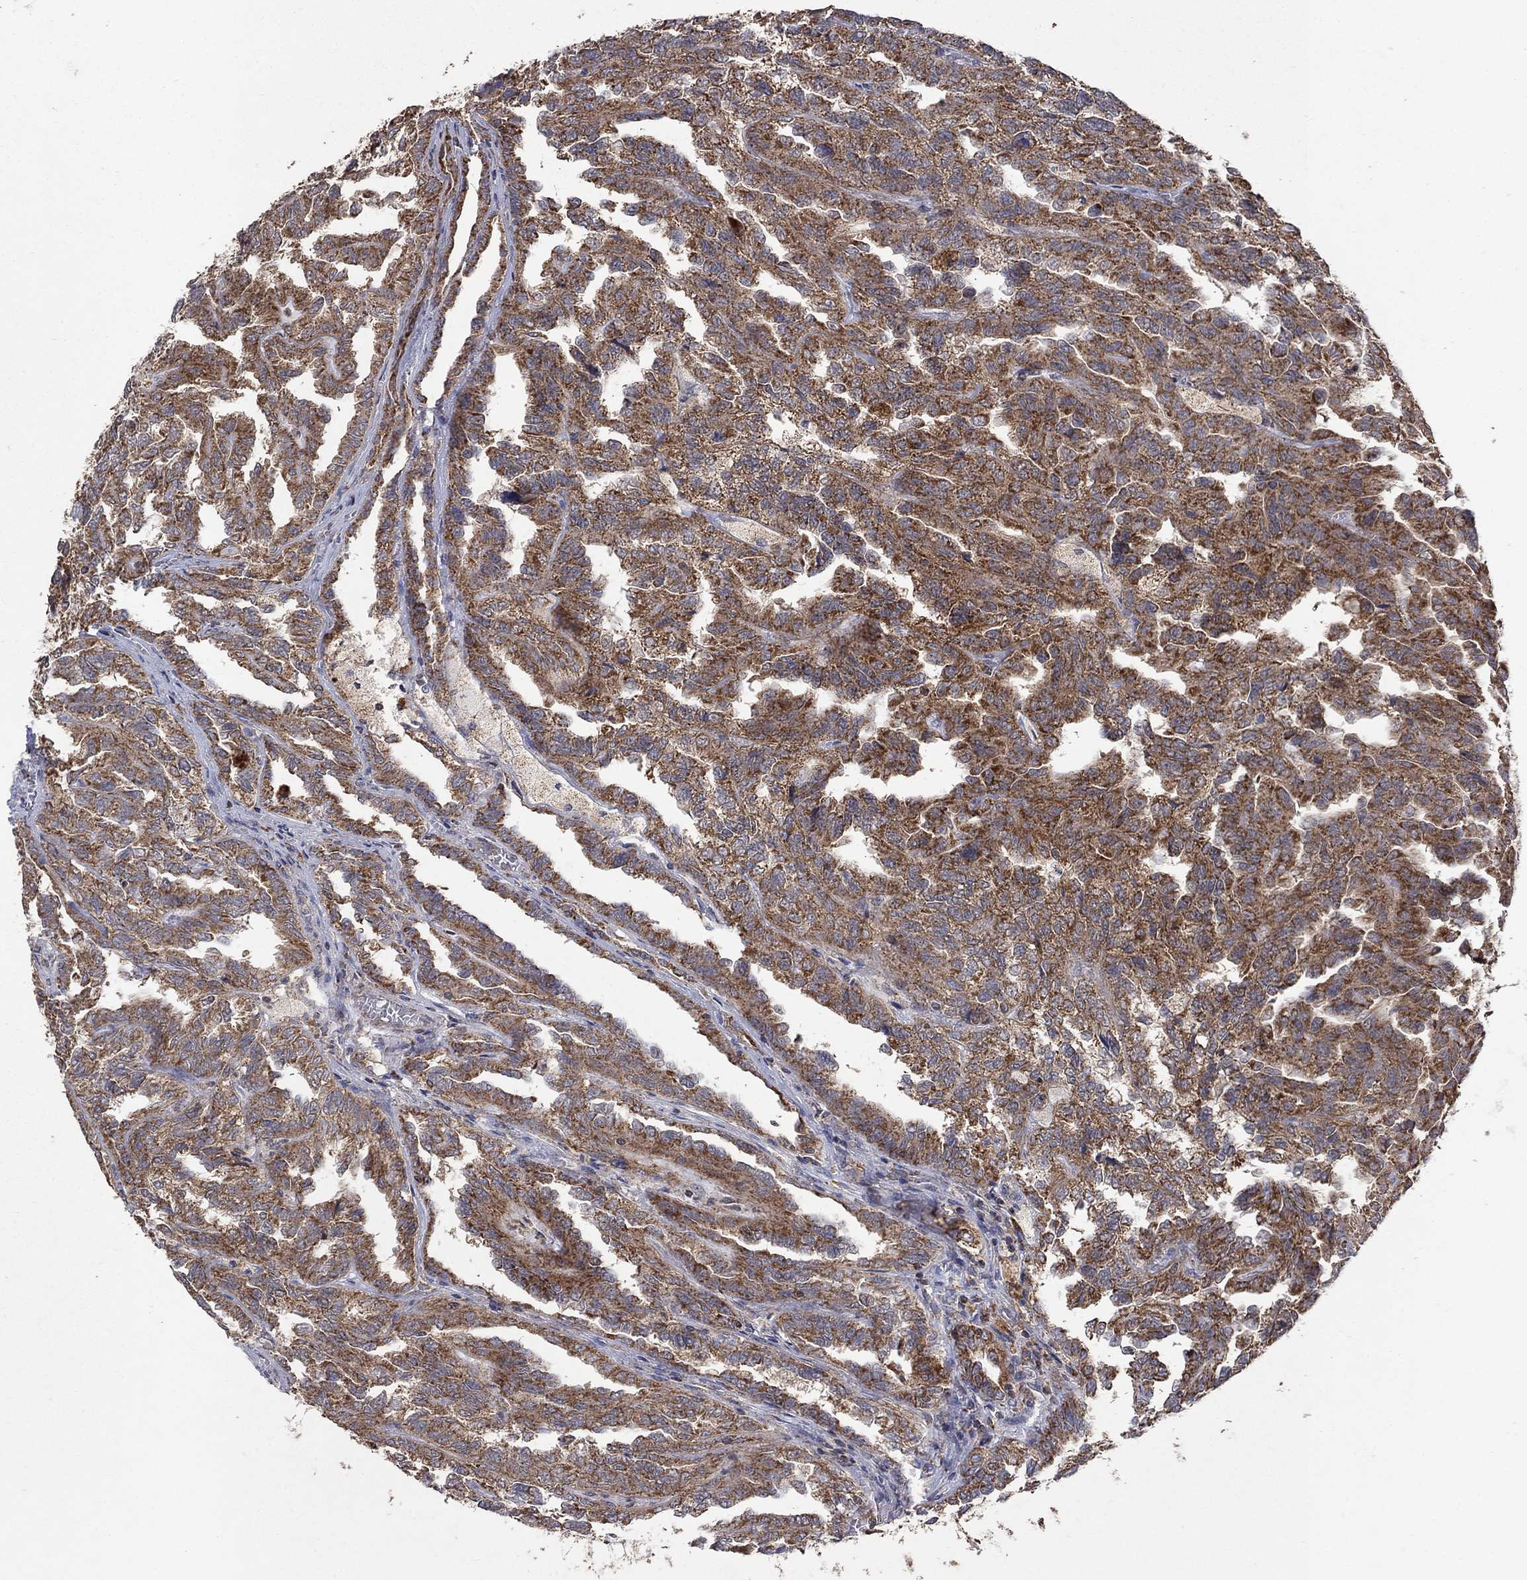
{"staining": {"intensity": "strong", "quantity": "25%-75%", "location": "cytoplasmic/membranous"}, "tissue": "renal cancer", "cell_type": "Tumor cells", "image_type": "cancer", "snomed": [{"axis": "morphology", "description": "Adenocarcinoma, NOS"}, {"axis": "topography", "description": "Kidney"}], "caption": "Immunohistochemical staining of human renal cancer (adenocarcinoma) exhibits high levels of strong cytoplasmic/membranous expression in approximately 25%-75% of tumor cells.", "gene": "DPH1", "patient": {"sex": "male", "age": 79}}